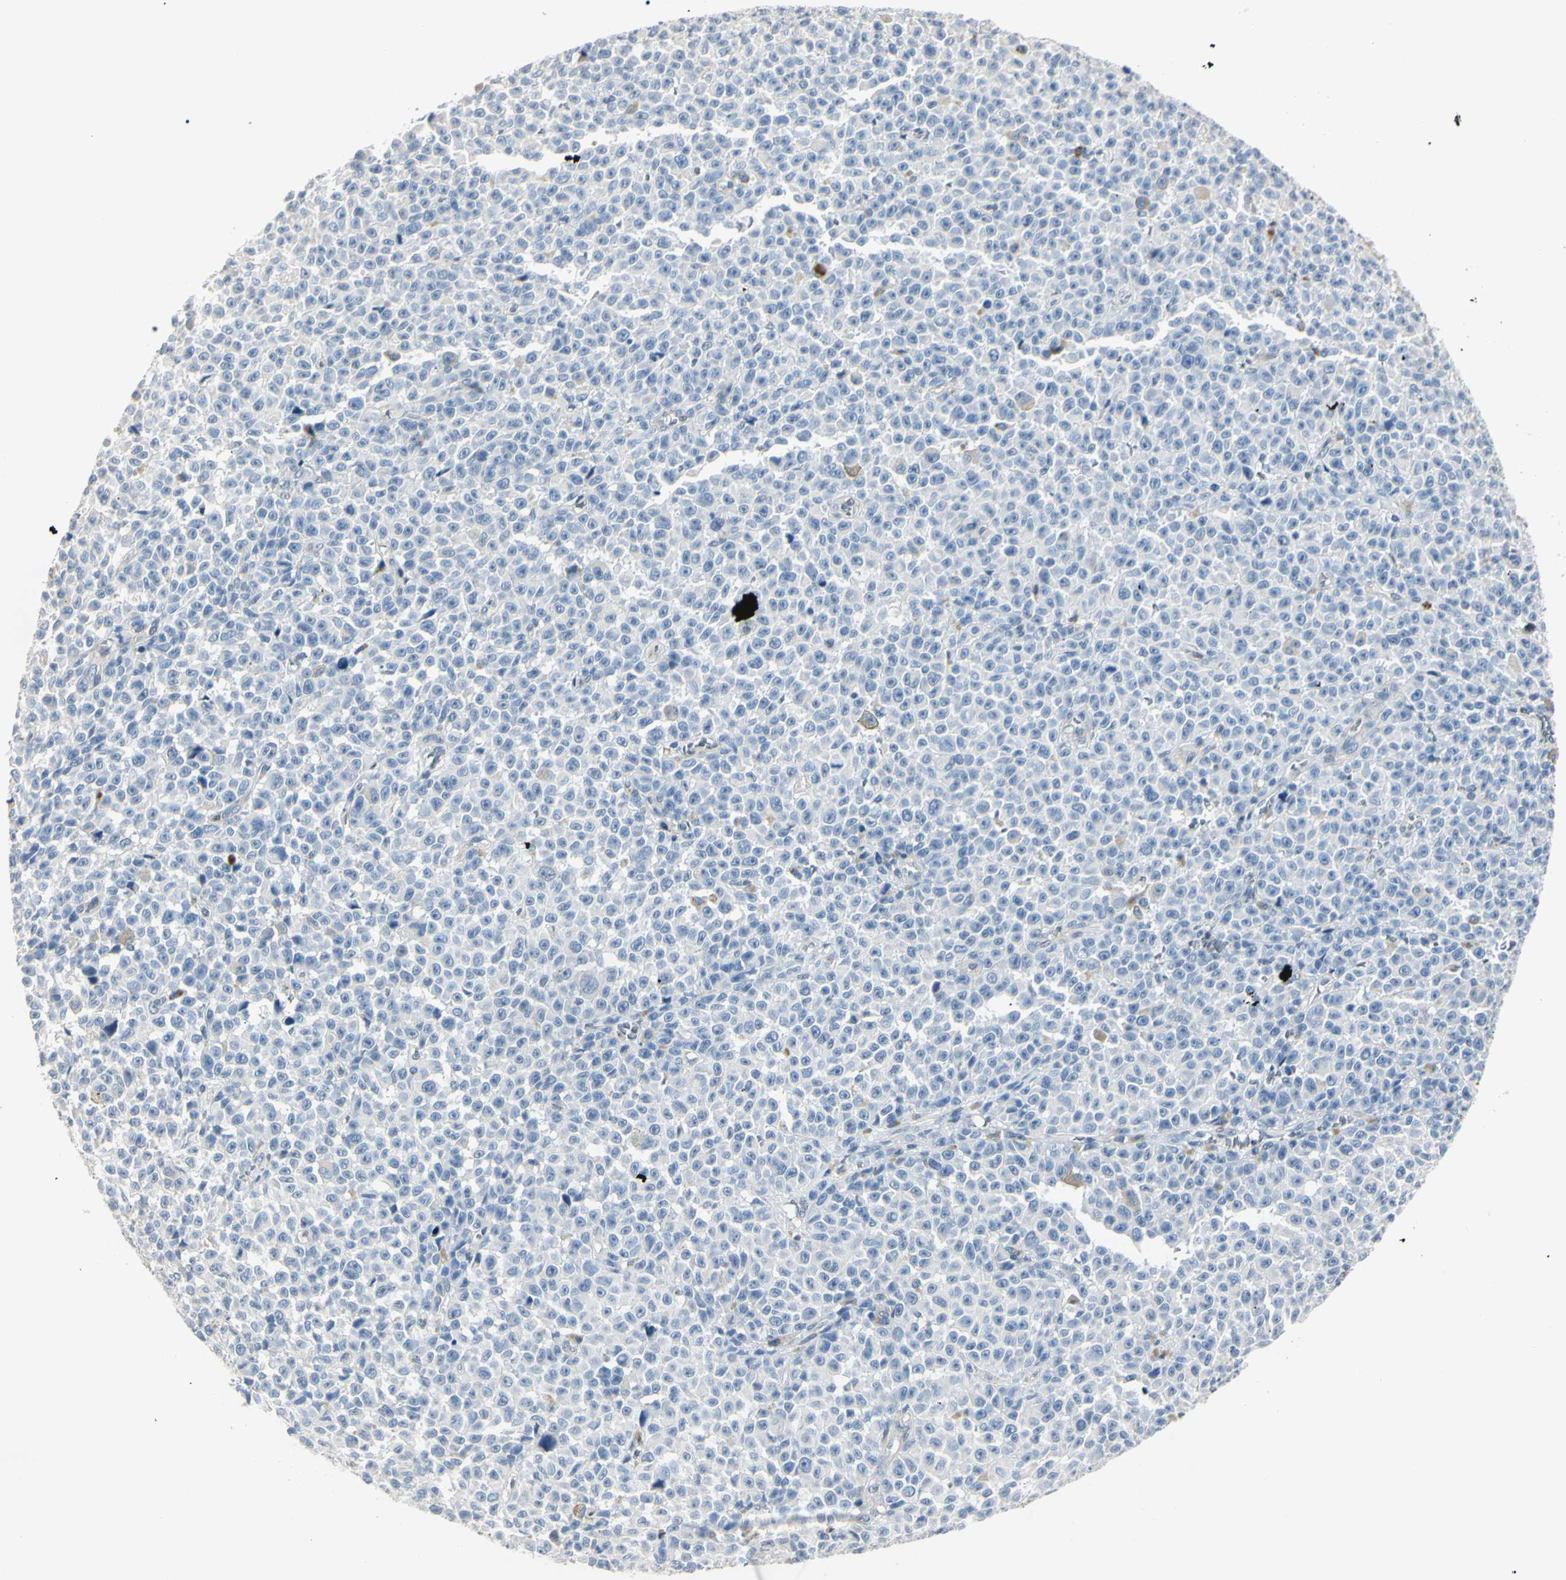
{"staining": {"intensity": "weak", "quantity": "<25%", "location": "cytoplasmic/membranous"}, "tissue": "melanoma", "cell_type": "Tumor cells", "image_type": "cancer", "snomed": [{"axis": "morphology", "description": "Malignant melanoma, NOS"}, {"axis": "topography", "description": "Skin"}], "caption": "This image is of melanoma stained with immunohistochemistry to label a protein in brown with the nuclei are counter-stained blue. There is no staining in tumor cells. Nuclei are stained in blue.", "gene": "AKR1C3", "patient": {"sex": "female", "age": 82}}